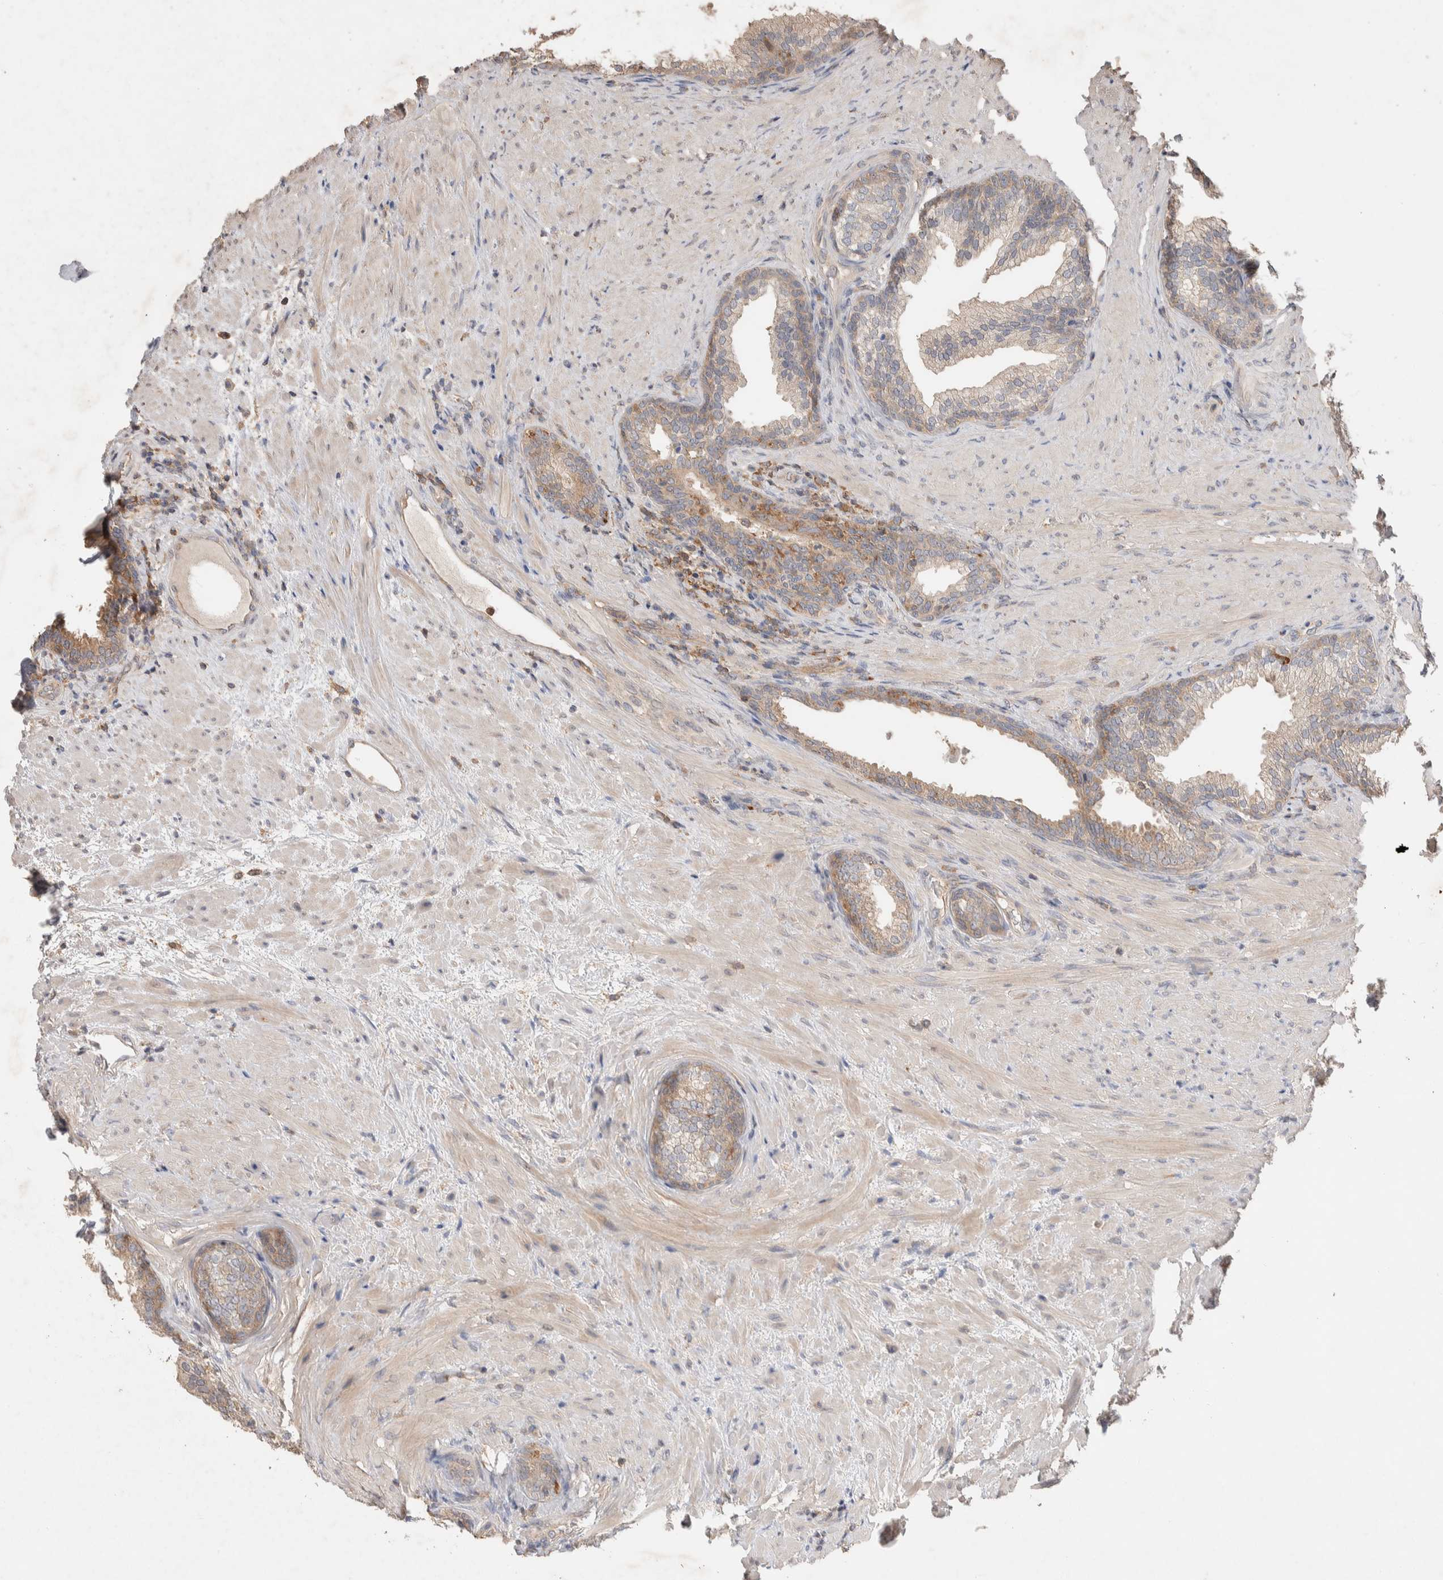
{"staining": {"intensity": "moderate", "quantity": "25%-75%", "location": "cytoplasmic/membranous"}, "tissue": "prostate", "cell_type": "Glandular cells", "image_type": "normal", "snomed": [{"axis": "morphology", "description": "Normal tissue, NOS"}, {"axis": "topography", "description": "Prostate"}], "caption": "A micrograph showing moderate cytoplasmic/membranous positivity in about 25%-75% of glandular cells in unremarkable prostate, as visualized by brown immunohistochemical staining.", "gene": "DEPTOR", "patient": {"sex": "male", "age": 76}}